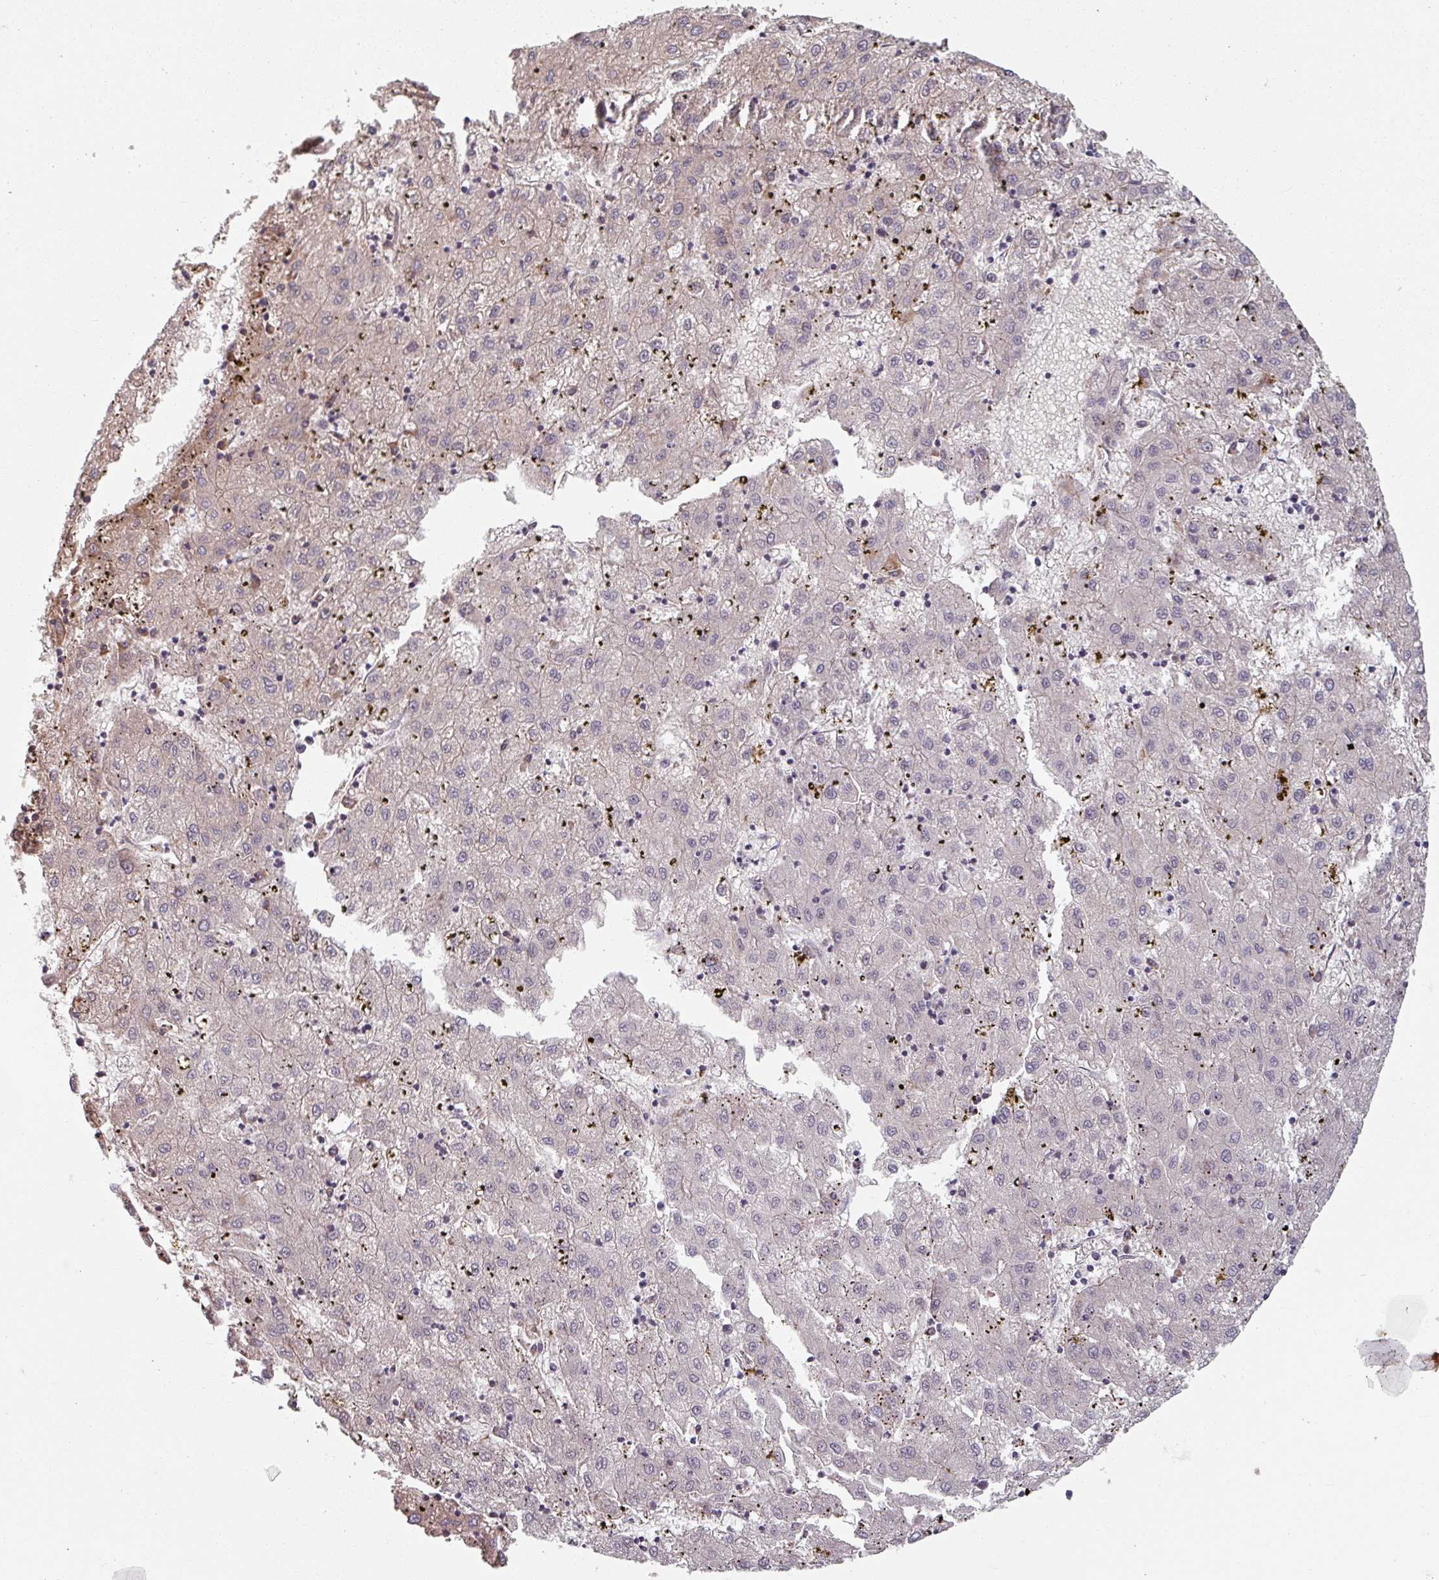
{"staining": {"intensity": "negative", "quantity": "none", "location": "none"}, "tissue": "liver cancer", "cell_type": "Tumor cells", "image_type": "cancer", "snomed": [{"axis": "morphology", "description": "Carcinoma, Hepatocellular, NOS"}, {"axis": "topography", "description": "Liver"}], "caption": "The image reveals no significant staining in tumor cells of liver hepatocellular carcinoma.", "gene": "C4BPB", "patient": {"sex": "male", "age": 72}}